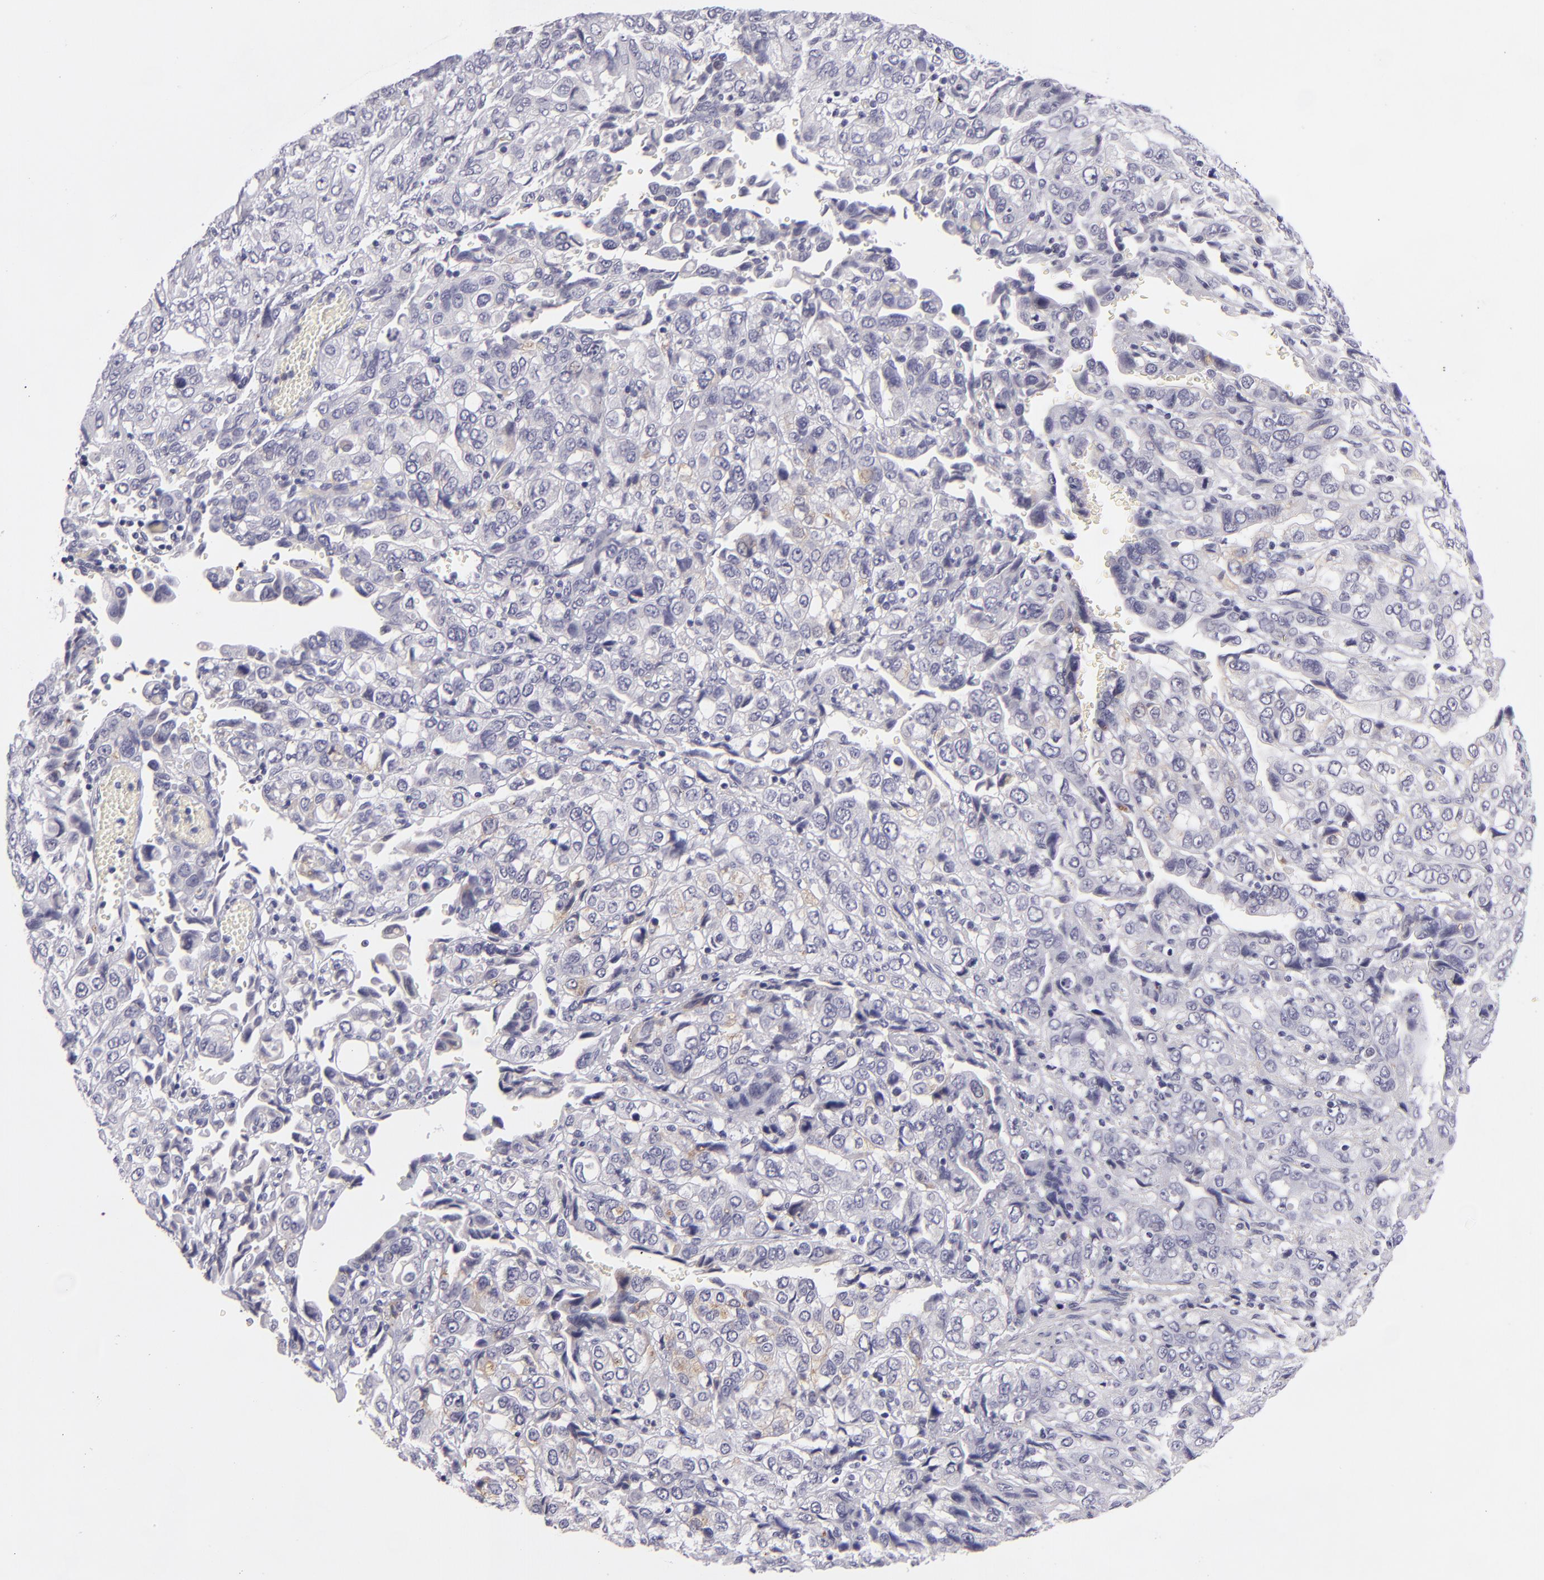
{"staining": {"intensity": "negative", "quantity": "none", "location": "none"}, "tissue": "stomach cancer", "cell_type": "Tumor cells", "image_type": "cancer", "snomed": [{"axis": "morphology", "description": "Adenocarcinoma, NOS"}, {"axis": "topography", "description": "Stomach, upper"}], "caption": "Immunohistochemical staining of human stomach adenocarcinoma exhibits no significant positivity in tumor cells.", "gene": "TNNC1", "patient": {"sex": "male", "age": 76}}